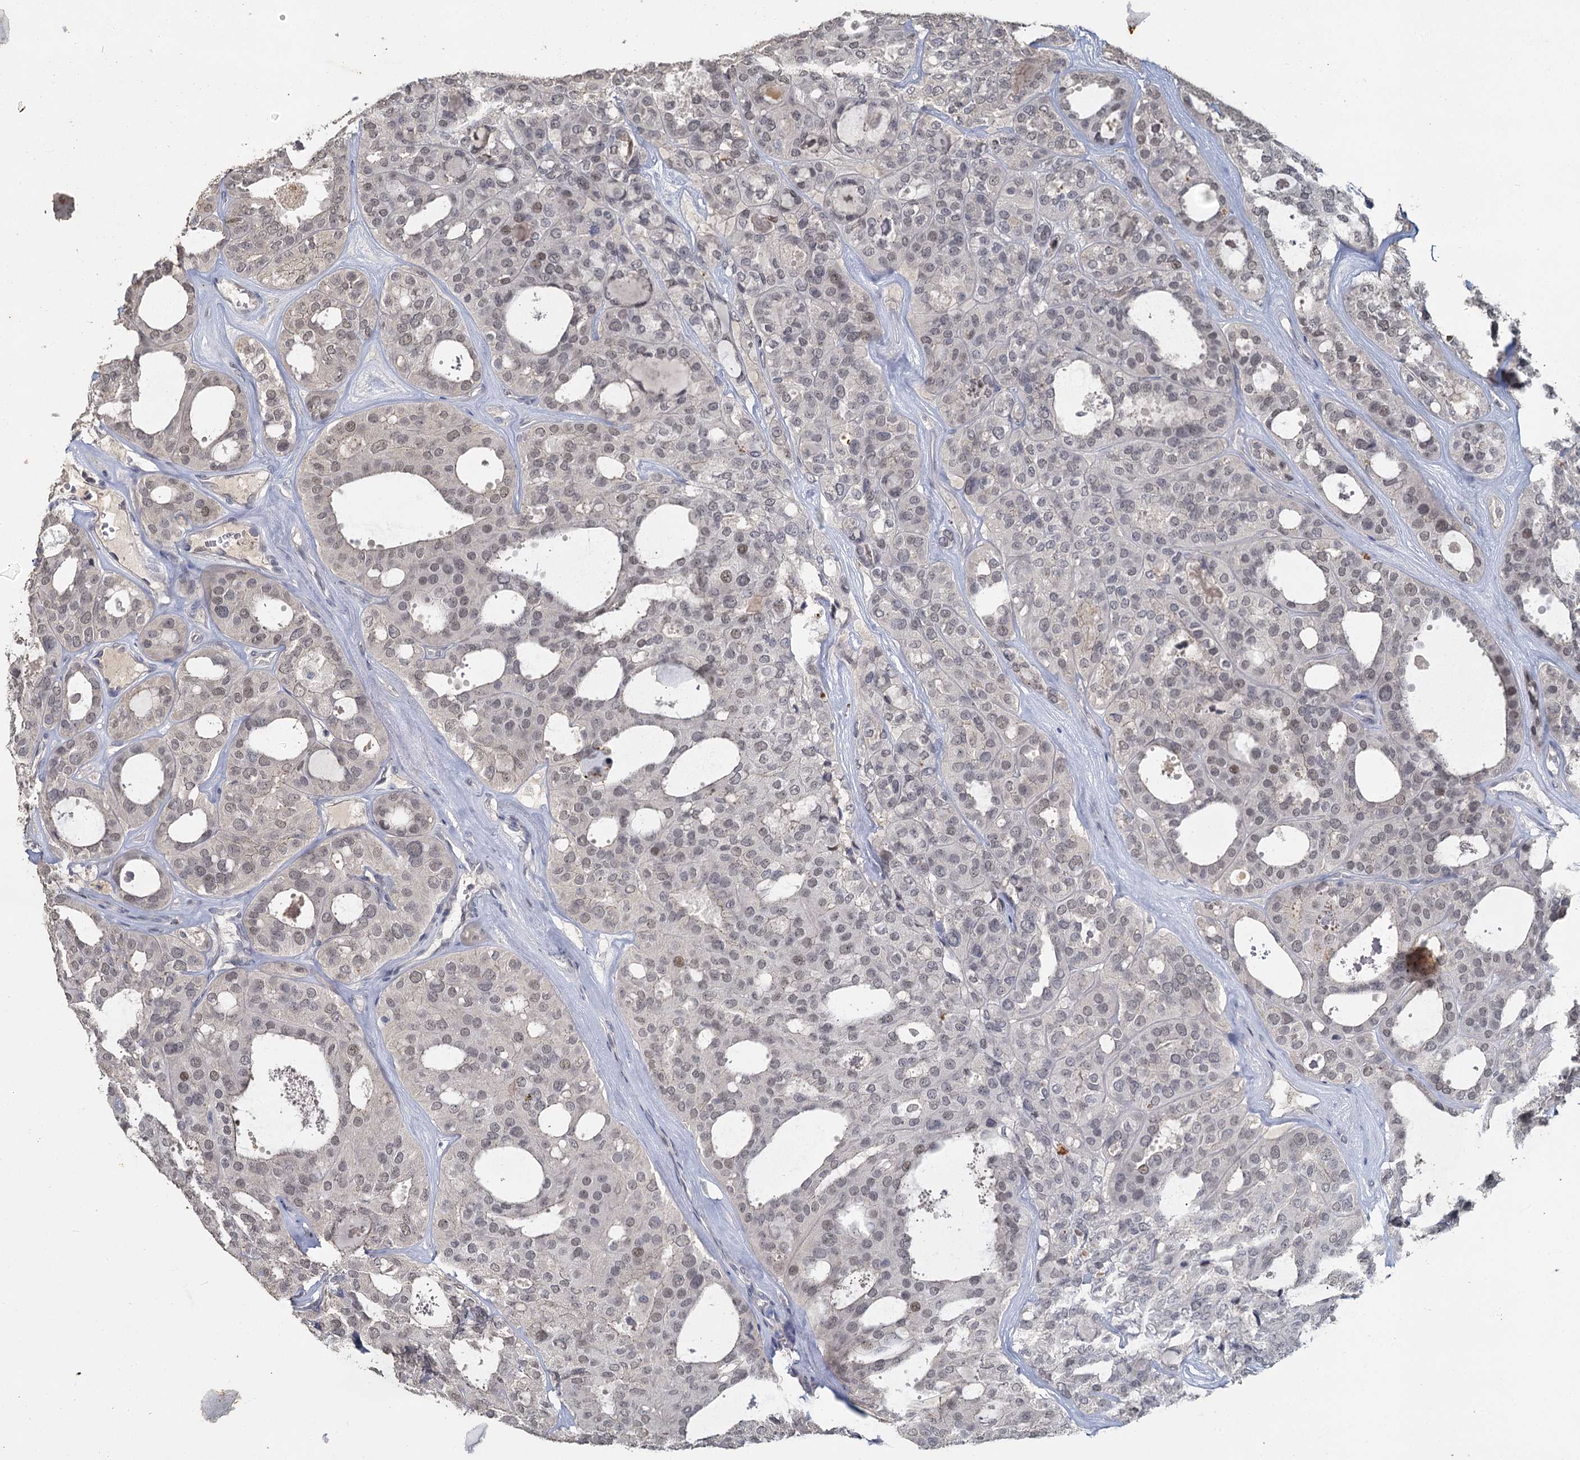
{"staining": {"intensity": "weak", "quantity": "<25%", "location": "nuclear"}, "tissue": "thyroid cancer", "cell_type": "Tumor cells", "image_type": "cancer", "snomed": [{"axis": "morphology", "description": "Follicular adenoma carcinoma, NOS"}, {"axis": "topography", "description": "Thyroid gland"}], "caption": "Tumor cells show no significant staining in follicular adenoma carcinoma (thyroid).", "gene": "MUCL1", "patient": {"sex": "male", "age": 75}}